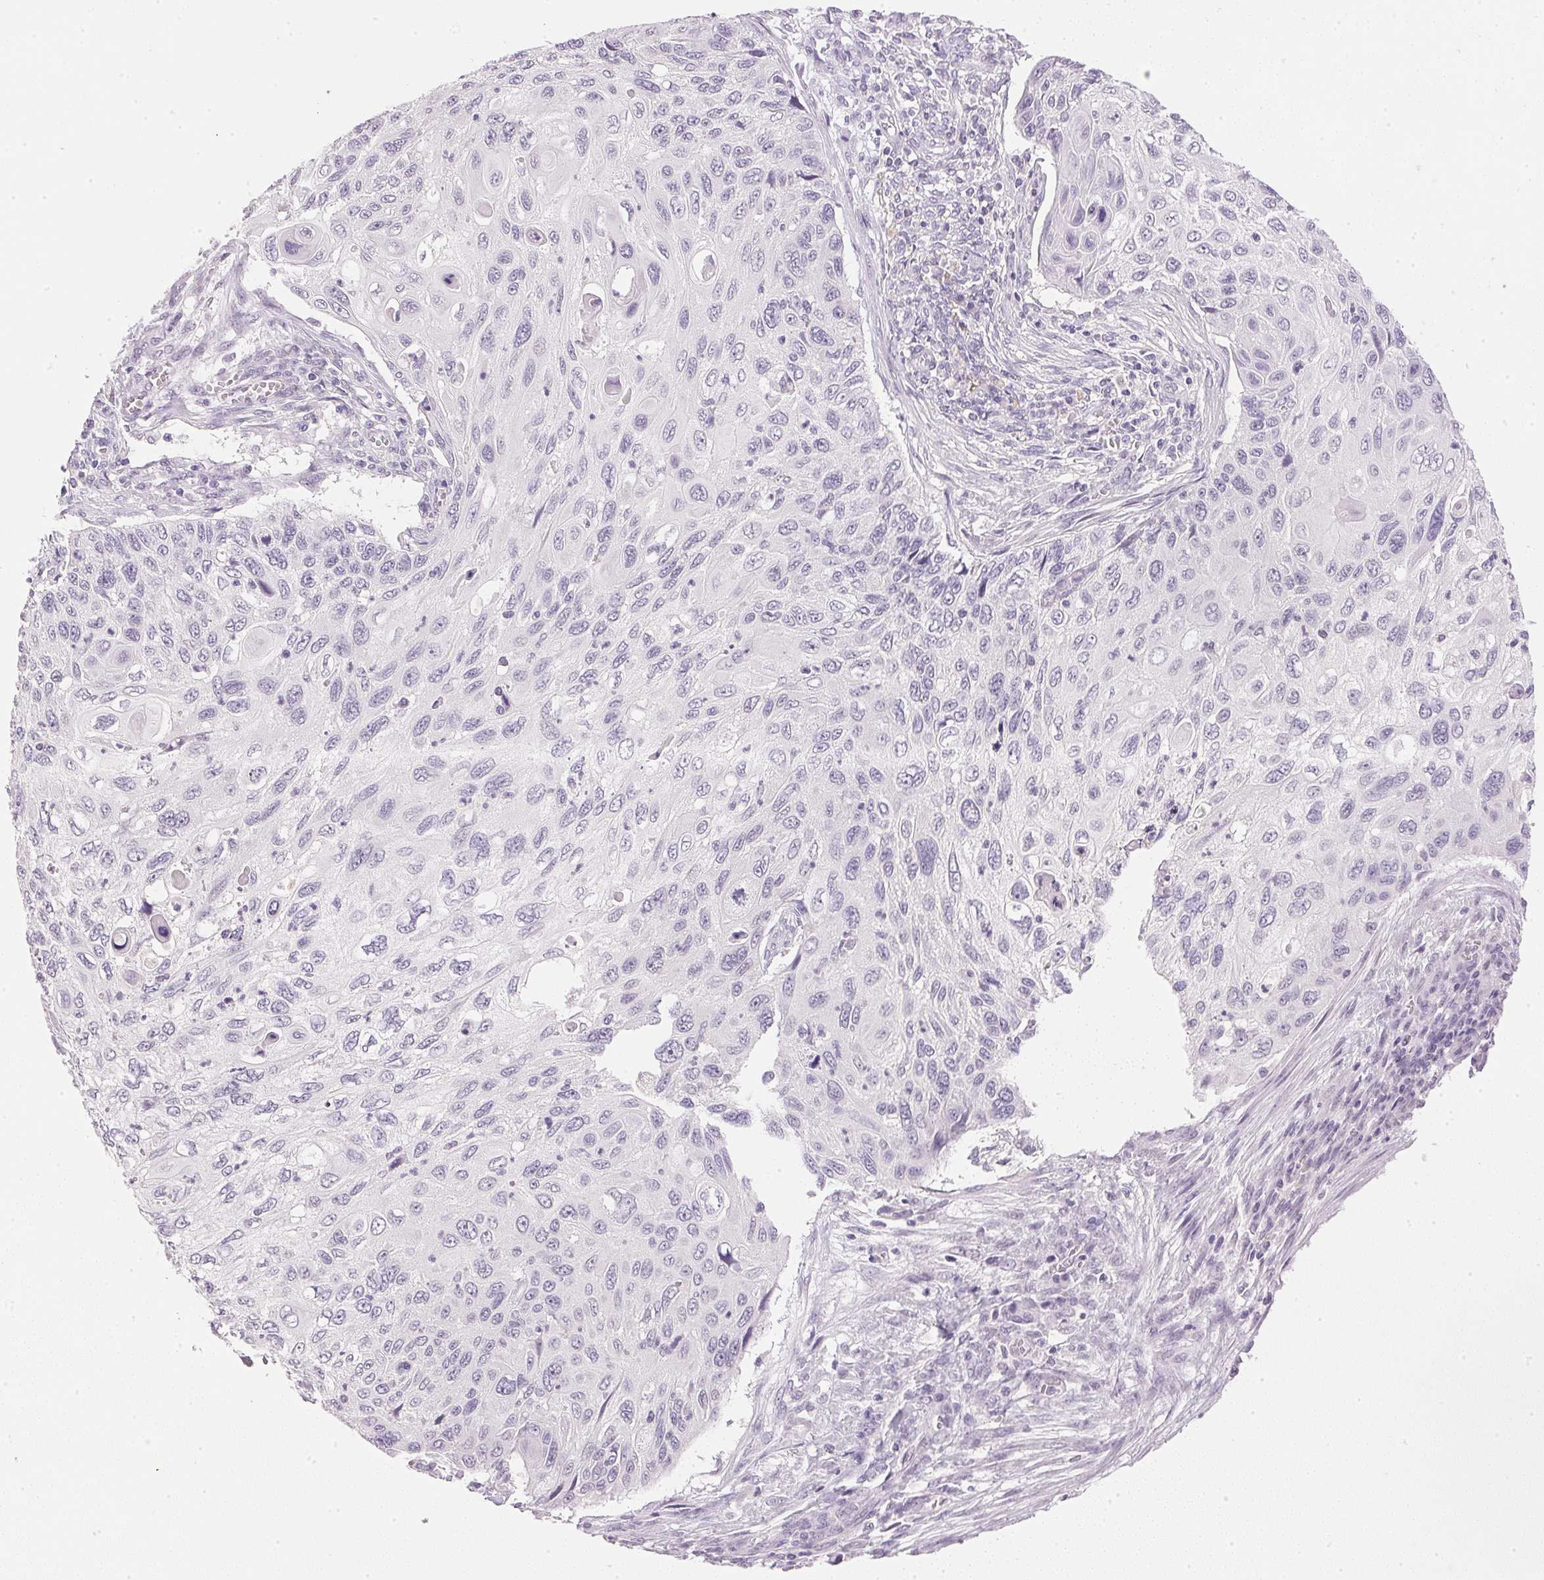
{"staining": {"intensity": "negative", "quantity": "none", "location": "none"}, "tissue": "cervical cancer", "cell_type": "Tumor cells", "image_type": "cancer", "snomed": [{"axis": "morphology", "description": "Squamous cell carcinoma, NOS"}, {"axis": "topography", "description": "Cervix"}], "caption": "This is an immunohistochemistry image of cervical cancer (squamous cell carcinoma). There is no positivity in tumor cells.", "gene": "IGFBP1", "patient": {"sex": "female", "age": 70}}